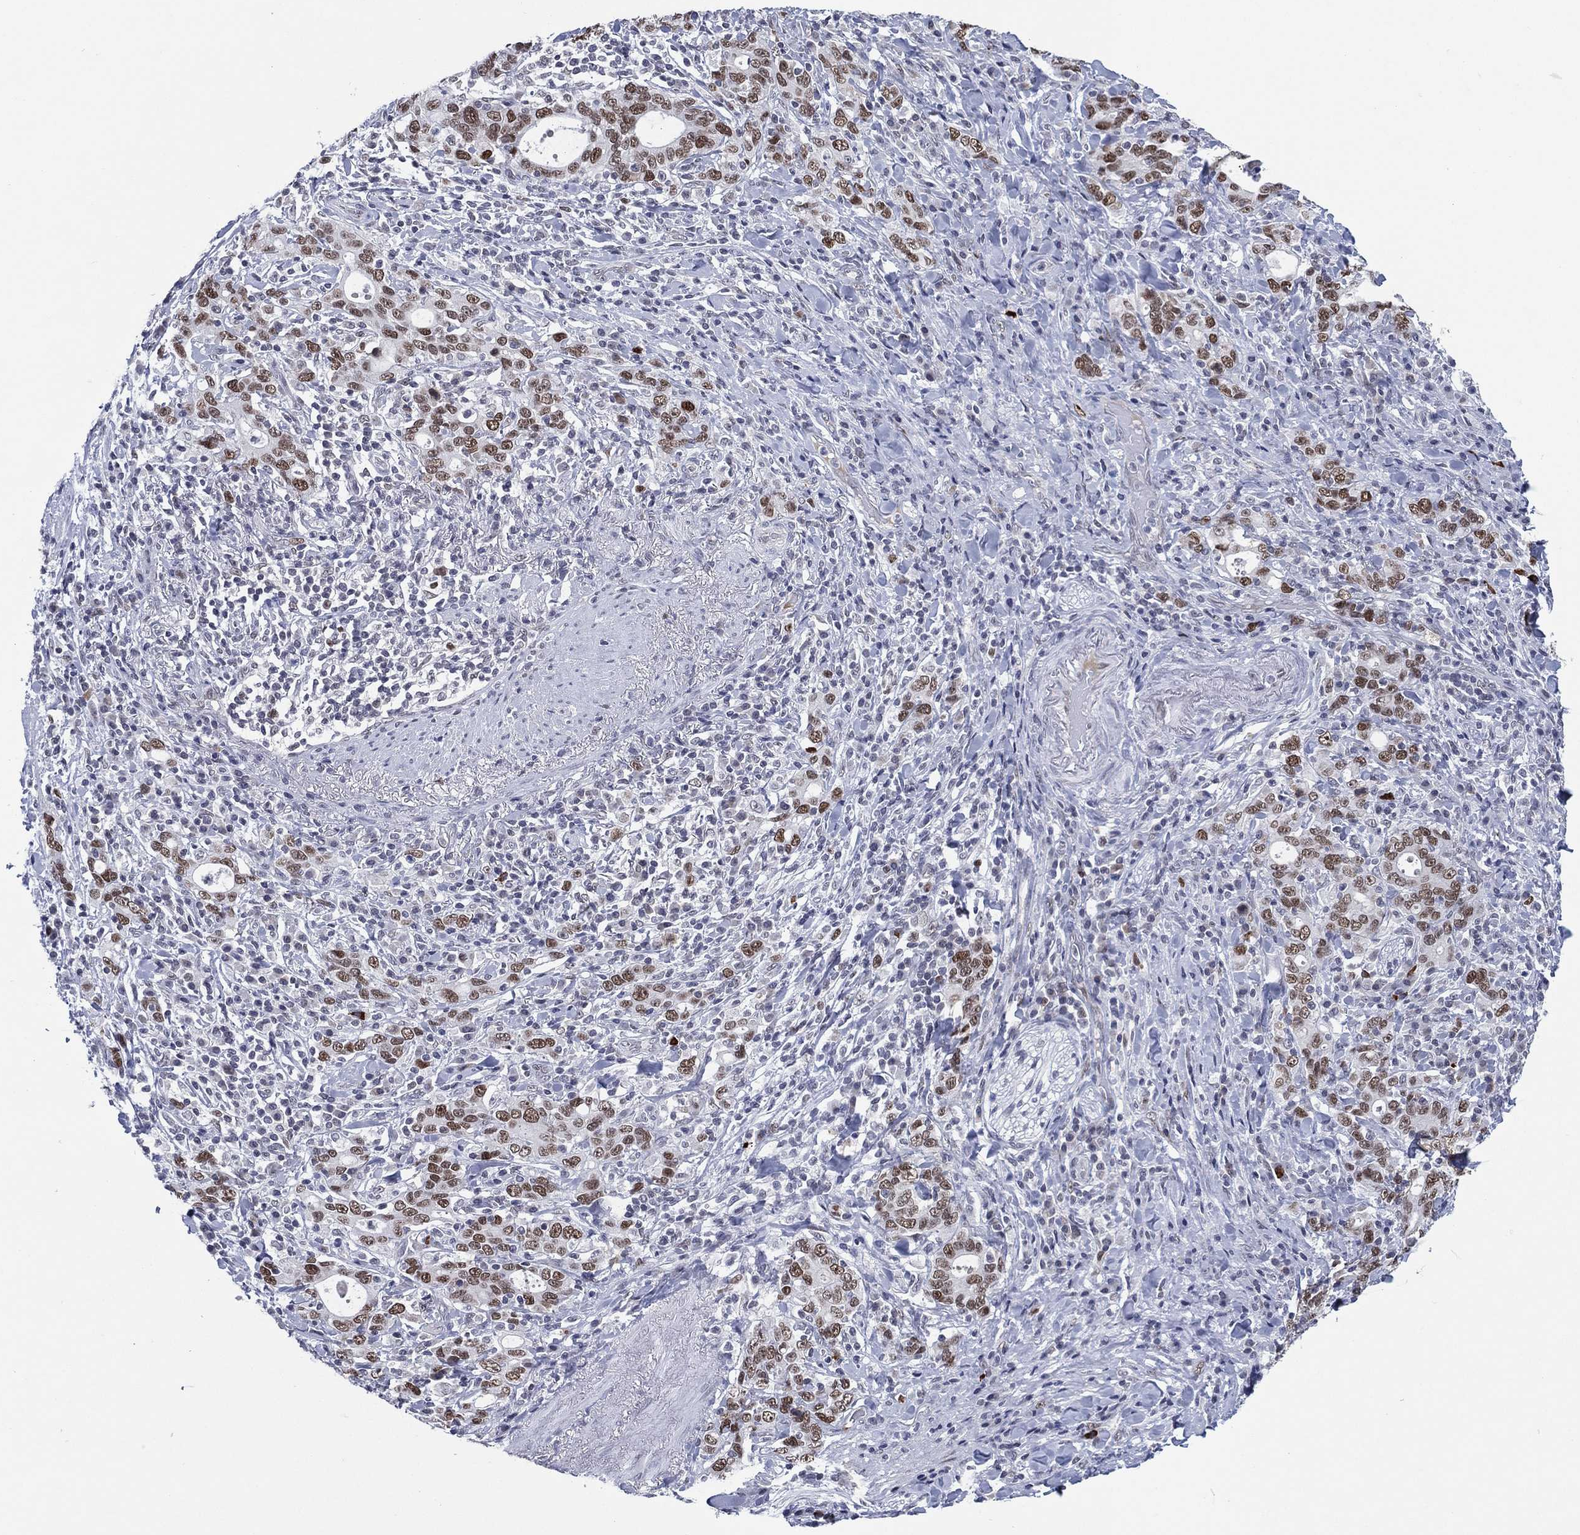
{"staining": {"intensity": "strong", "quantity": "<25%", "location": "nuclear"}, "tissue": "stomach cancer", "cell_type": "Tumor cells", "image_type": "cancer", "snomed": [{"axis": "morphology", "description": "Adenocarcinoma, NOS"}, {"axis": "topography", "description": "Stomach"}], "caption": "The immunohistochemical stain shows strong nuclear positivity in tumor cells of stomach adenocarcinoma tissue.", "gene": "GATA6", "patient": {"sex": "male", "age": 79}}